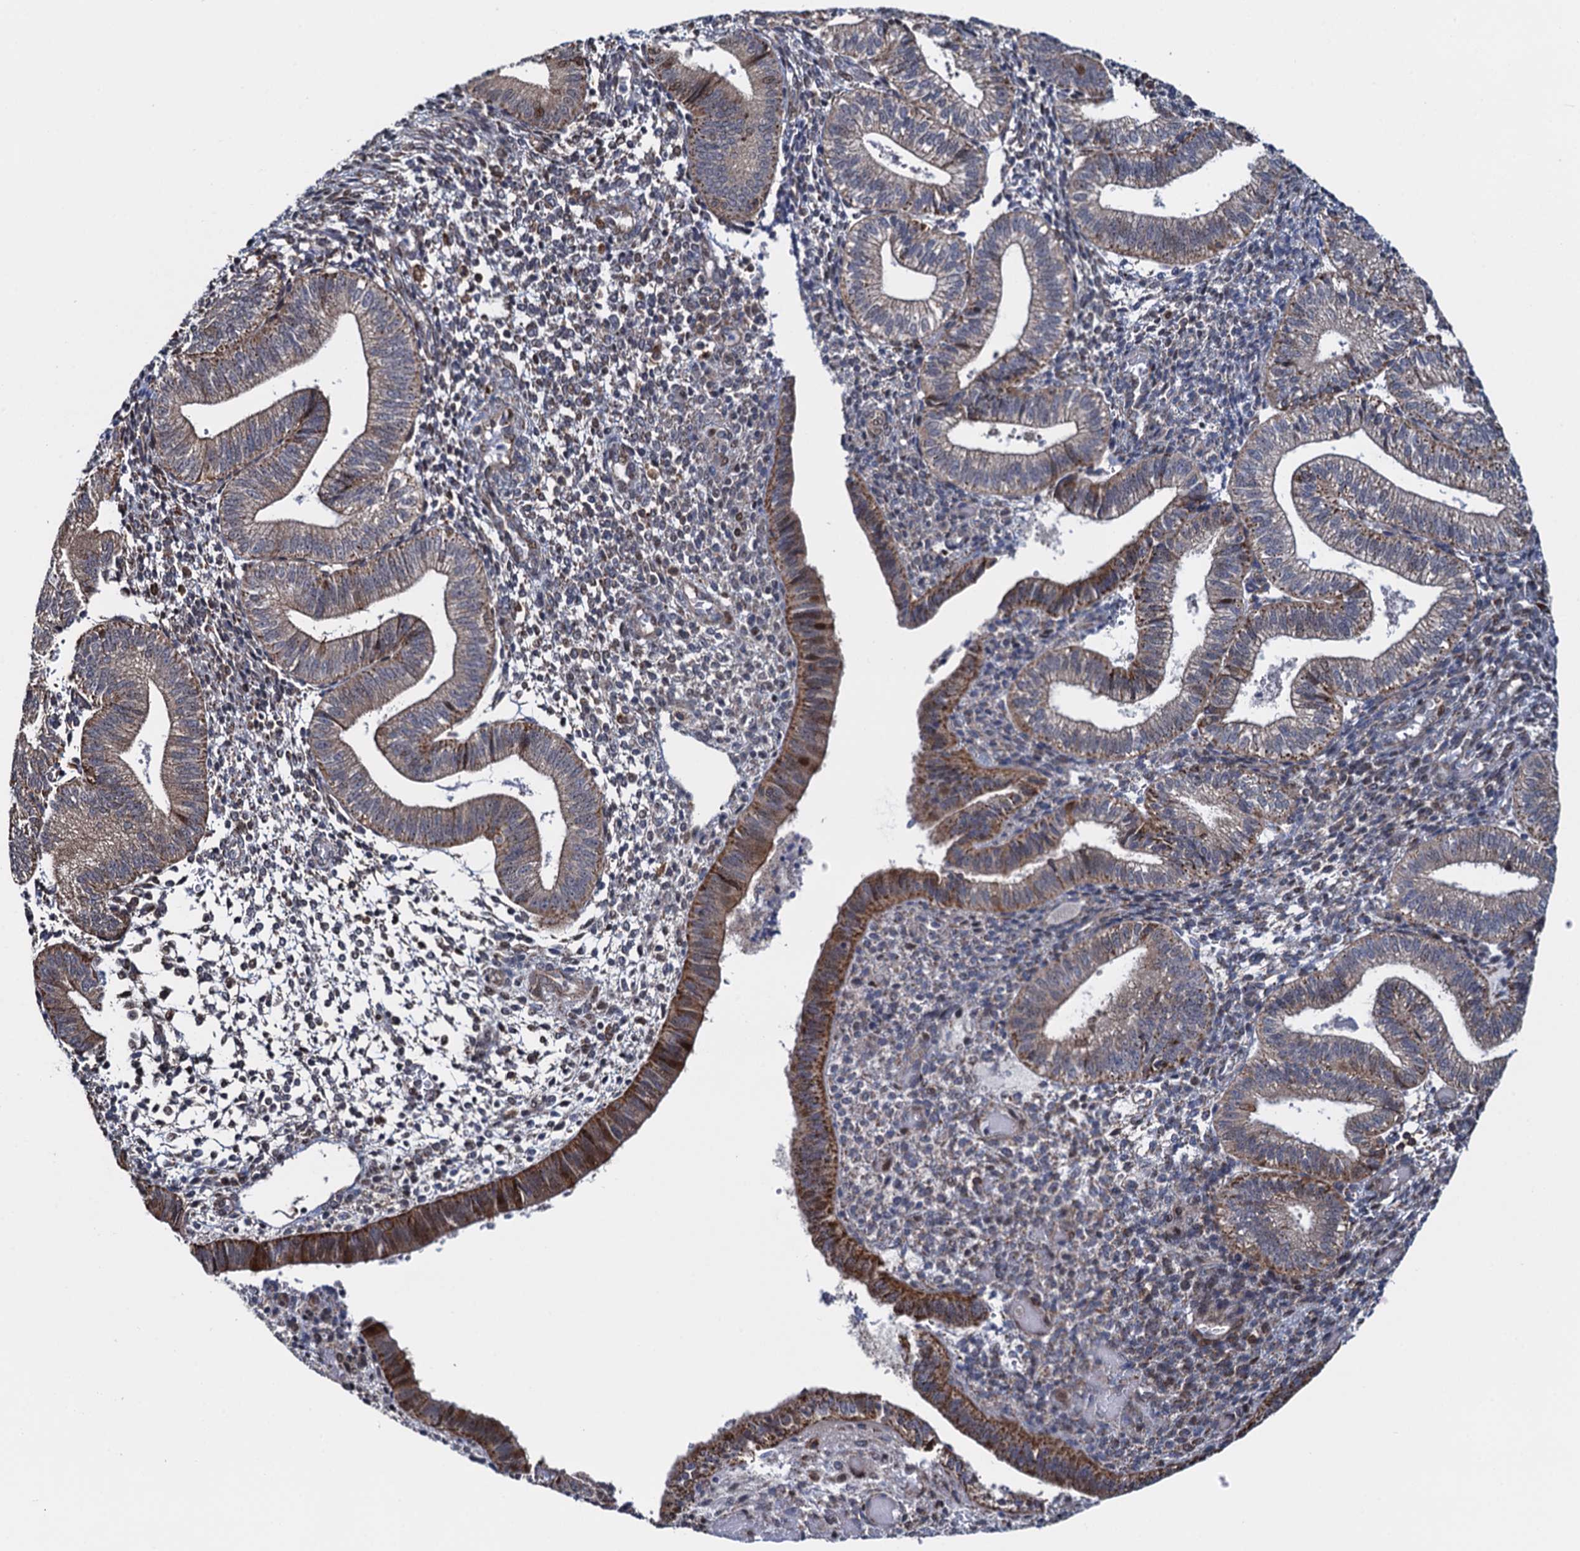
{"staining": {"intensity": "moderate", "quantity": "<25%", "location": "cytoplasmic/membranous"}, "tissue": "endometrium", "cell_type": "Cells in endometrial stroma", "image_type": "normal", "snomed": [{"axis": "morphology", "description": "Normal tissue, NOS"}, {"axis": "topography", "description": "Endometrium"}], "caption": "Moderate cytoplasmic/membranous positivity for a protein is identified in approximately <25% of cells in endometrial stroma of unremarkable endometrium using IHC.", "gene": "CCDC102A", "patient": {"sex": "female", "age": 34}}